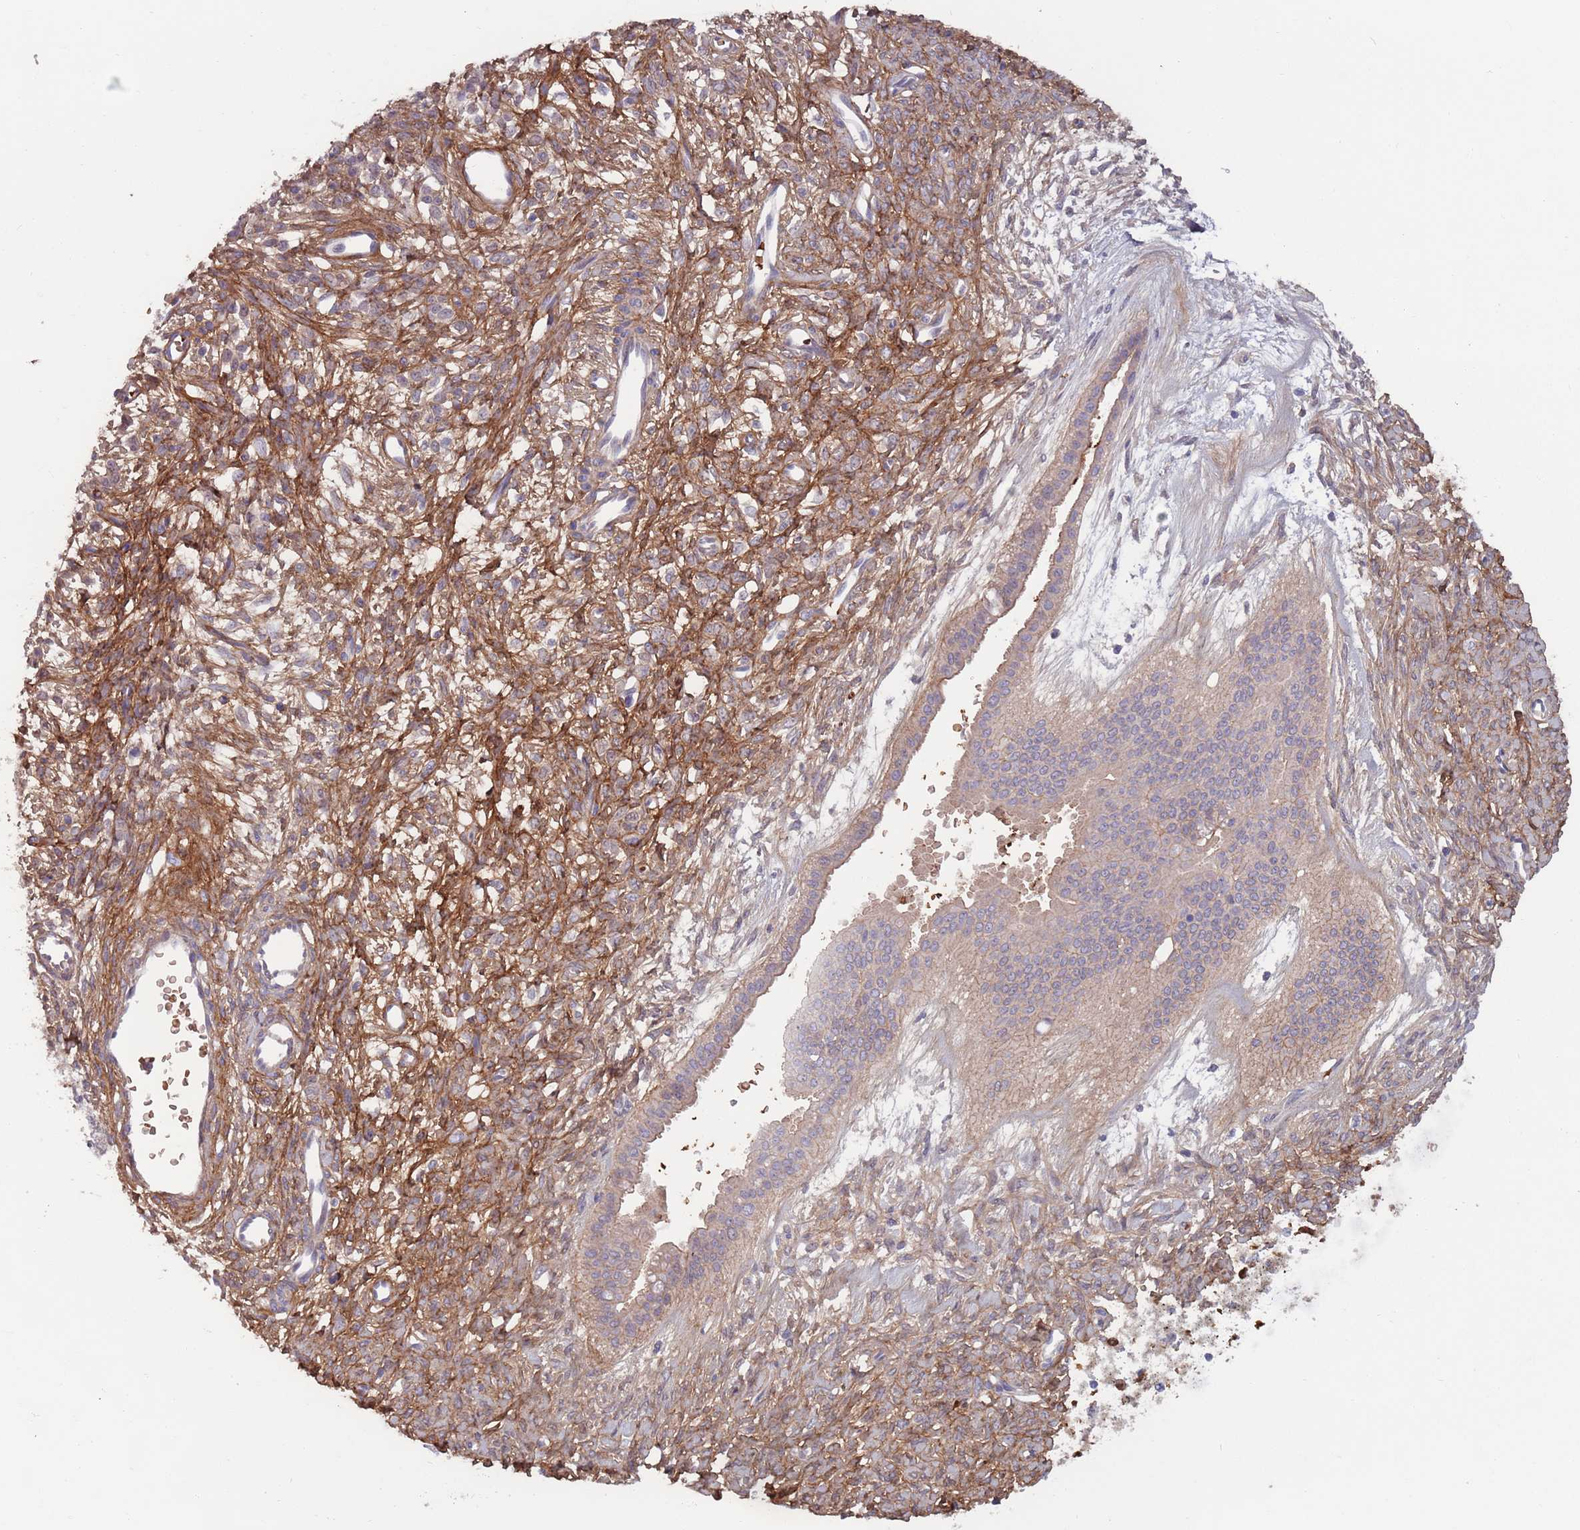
{"staining": {"intensity": "weak", "quantity": ">75%", "location": "cytoplasmic/membranous"}, "tissue": "ovarian cancer", "cell_type": "Tumor cells", "image_type": "cancer", "snomed": [{"axis": "morphology", "description": "Cystadenocarcinoma, mucinous, NOS"}, {"axis": "topography", "description": "Ovary"}], "caption": "Ovarian cancer tissue displays weak cytoplasmic/membranous positivity in about >75% of tumor cells, visualized by immunohistochemistry.", "gene": "CLNS1A", "patient": {"sex": "female", "age": 73}}